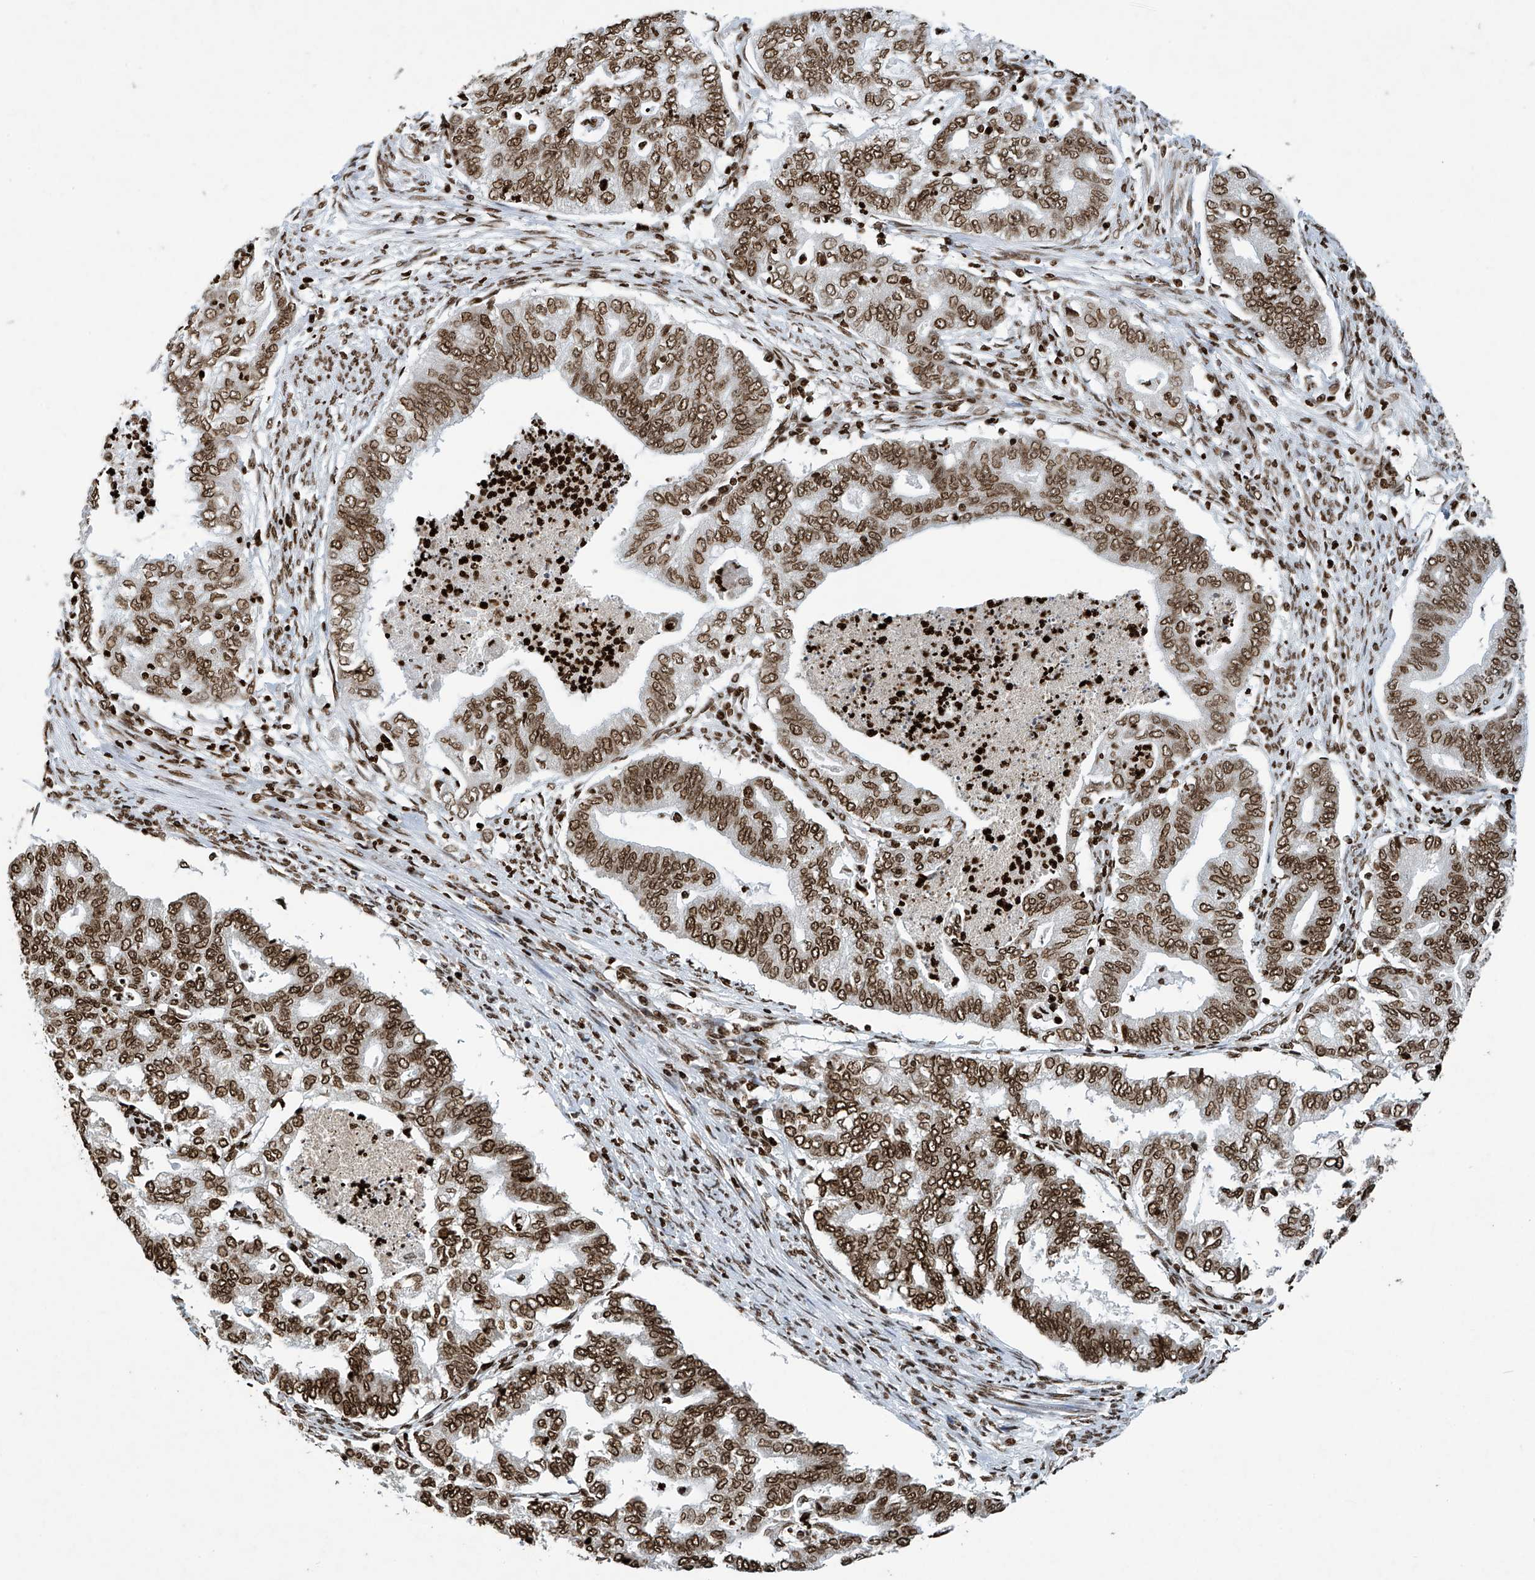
{"staining": {"intensity": "strong", "quantity": ">75%", "location": "nuclear"}, "tissue": "endometrial cancer", "cell_type": "Tumor cells", "image_type": "cancer", "snomed": [{"axis": "morphology", "description": "Adenocarcinoma, NOS"}, {"axis": "topography", "description": "Endometrium"}], "caption": "Endometrial adenocarcinoma stained with a brown dye shows strong nuclear positive staining in approximately >75% of tumor cells.", "gene": "H4C16", "patient": {"sex": "female", "age": 79}}